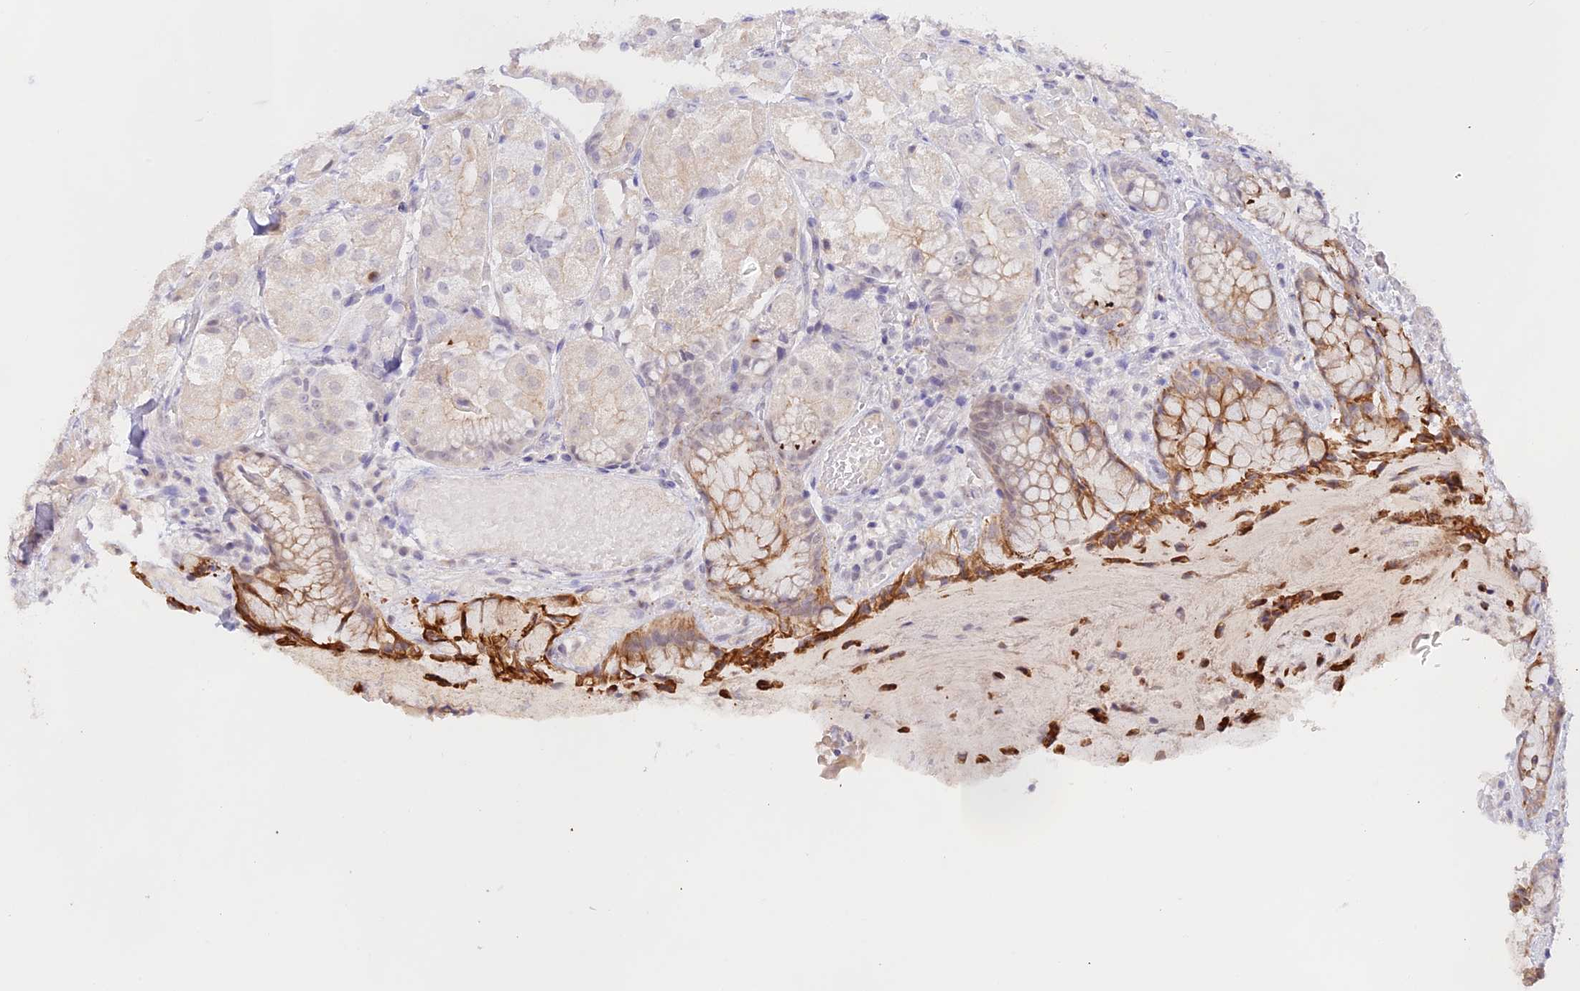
{"staining": {"intensity": "moderate", "quantity": "25%-75%", "location": "cytoplasmic/membranous"}, "tissue": "stomach", "cell_type": "Glandular cells", "image_type": "normal", "snomed": [{"axis": "morphology", "description": "Normal tissue, NOS"}, {"axis": "topography", "description": "Stomach, upper"}], "caption": "Protein expression analysis of unremarkable human stomach reveals moderate cytoplasmic/membranous positivity in approximately 25%-75% of glandular cells.", "gene": "CAMSAP3", "patient": {"sex": "male", "age": 72}}